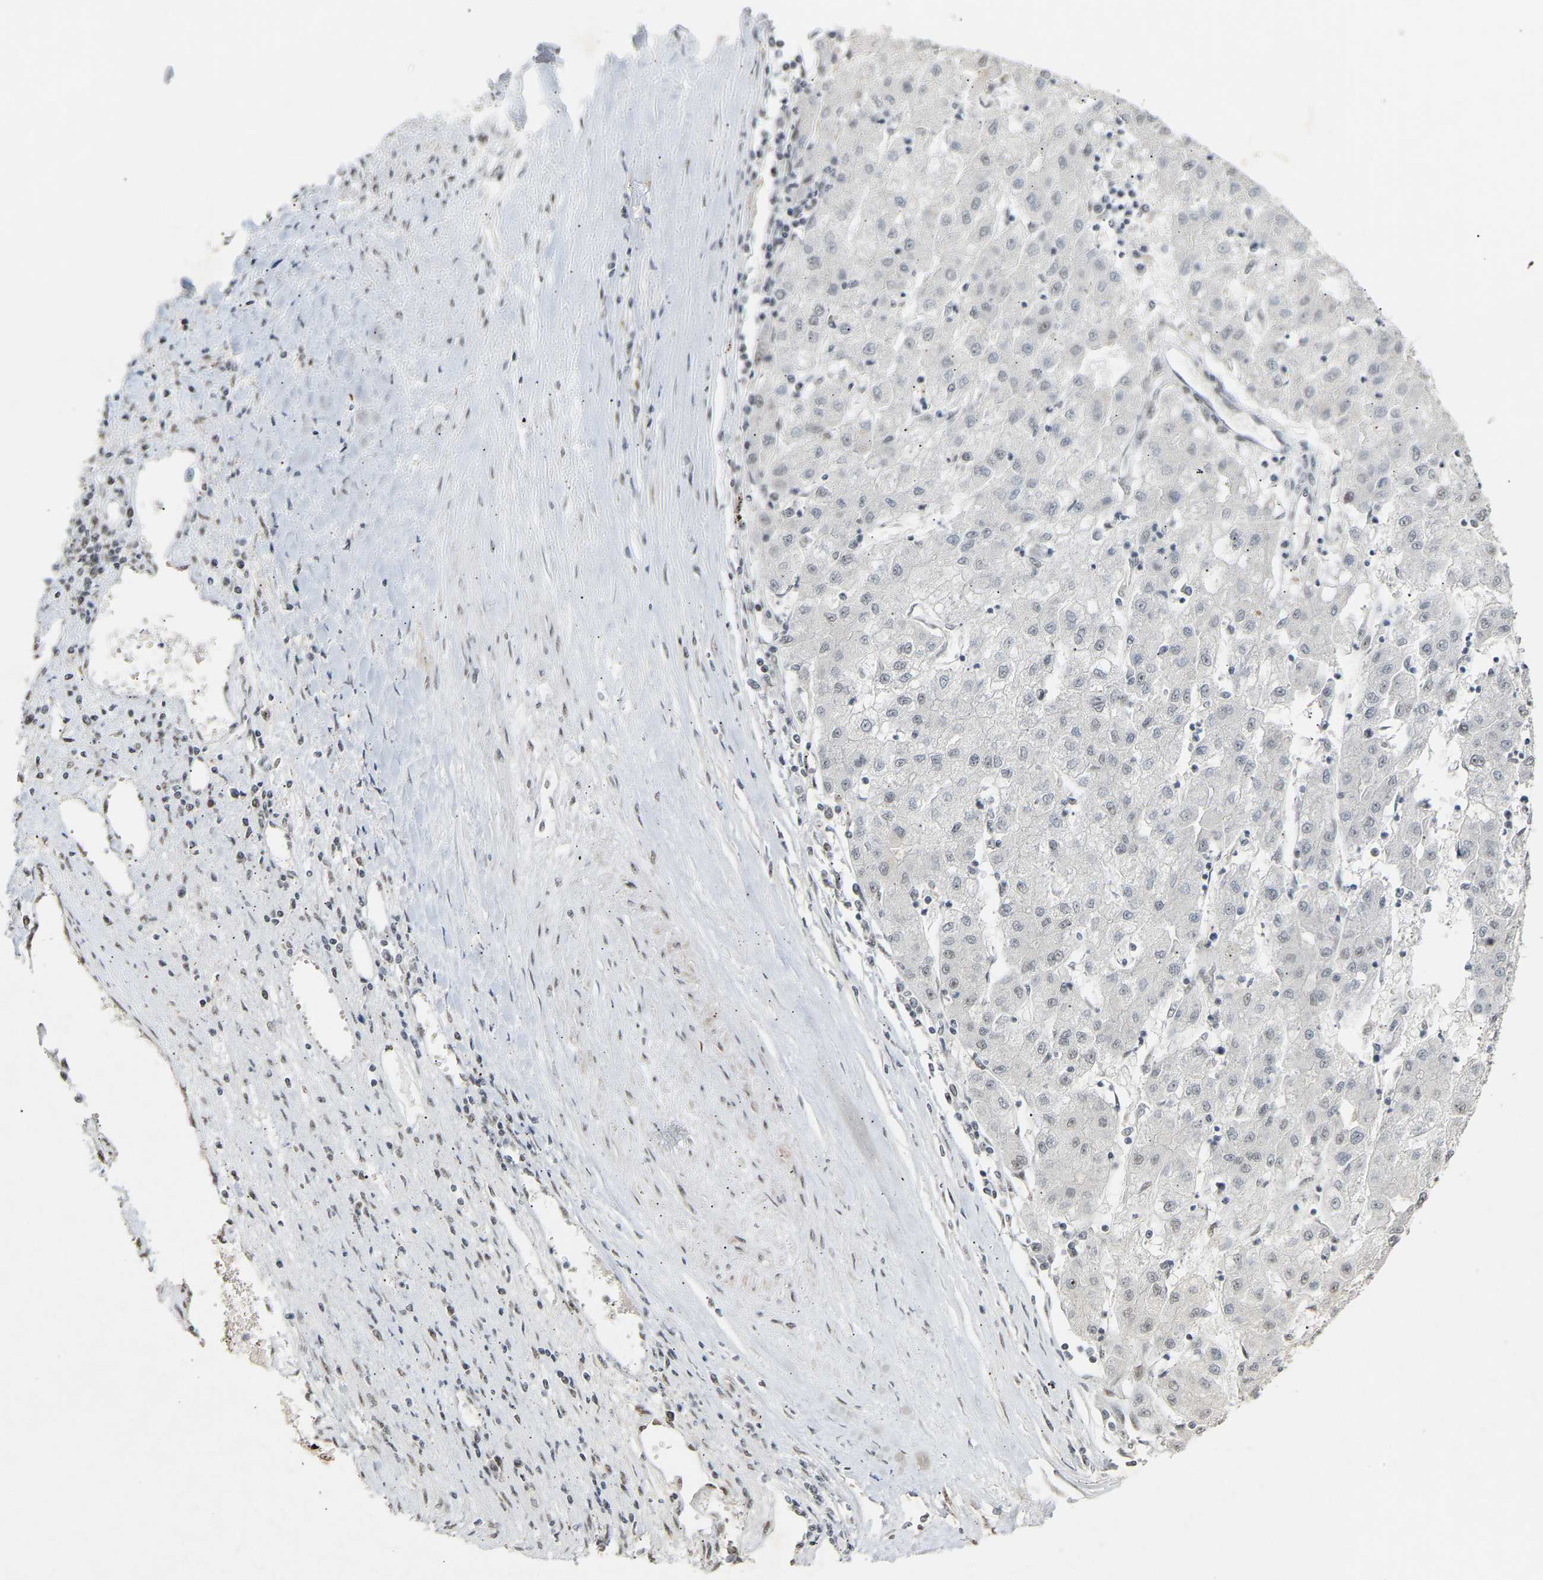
{"staining": {"intensity": "negative", "quantity": "none", "location": "none"}, "tissue": "liver cancer", "cell_type": "Tumor cells", "image_type": "cancer", "snomed": [{"axis": "morphology", "description": "Carcinoma, Hepatocellular, NOS"}, {"axis": "topography", "description": "Liver"}], "caption": "Human liver hepatocellular carcinoma stained for a protein using immunohistochemistry demonstrates no expression in tumor cells.", "gene": "NELFB", "patient": {"sex": "male", "age": 72}}